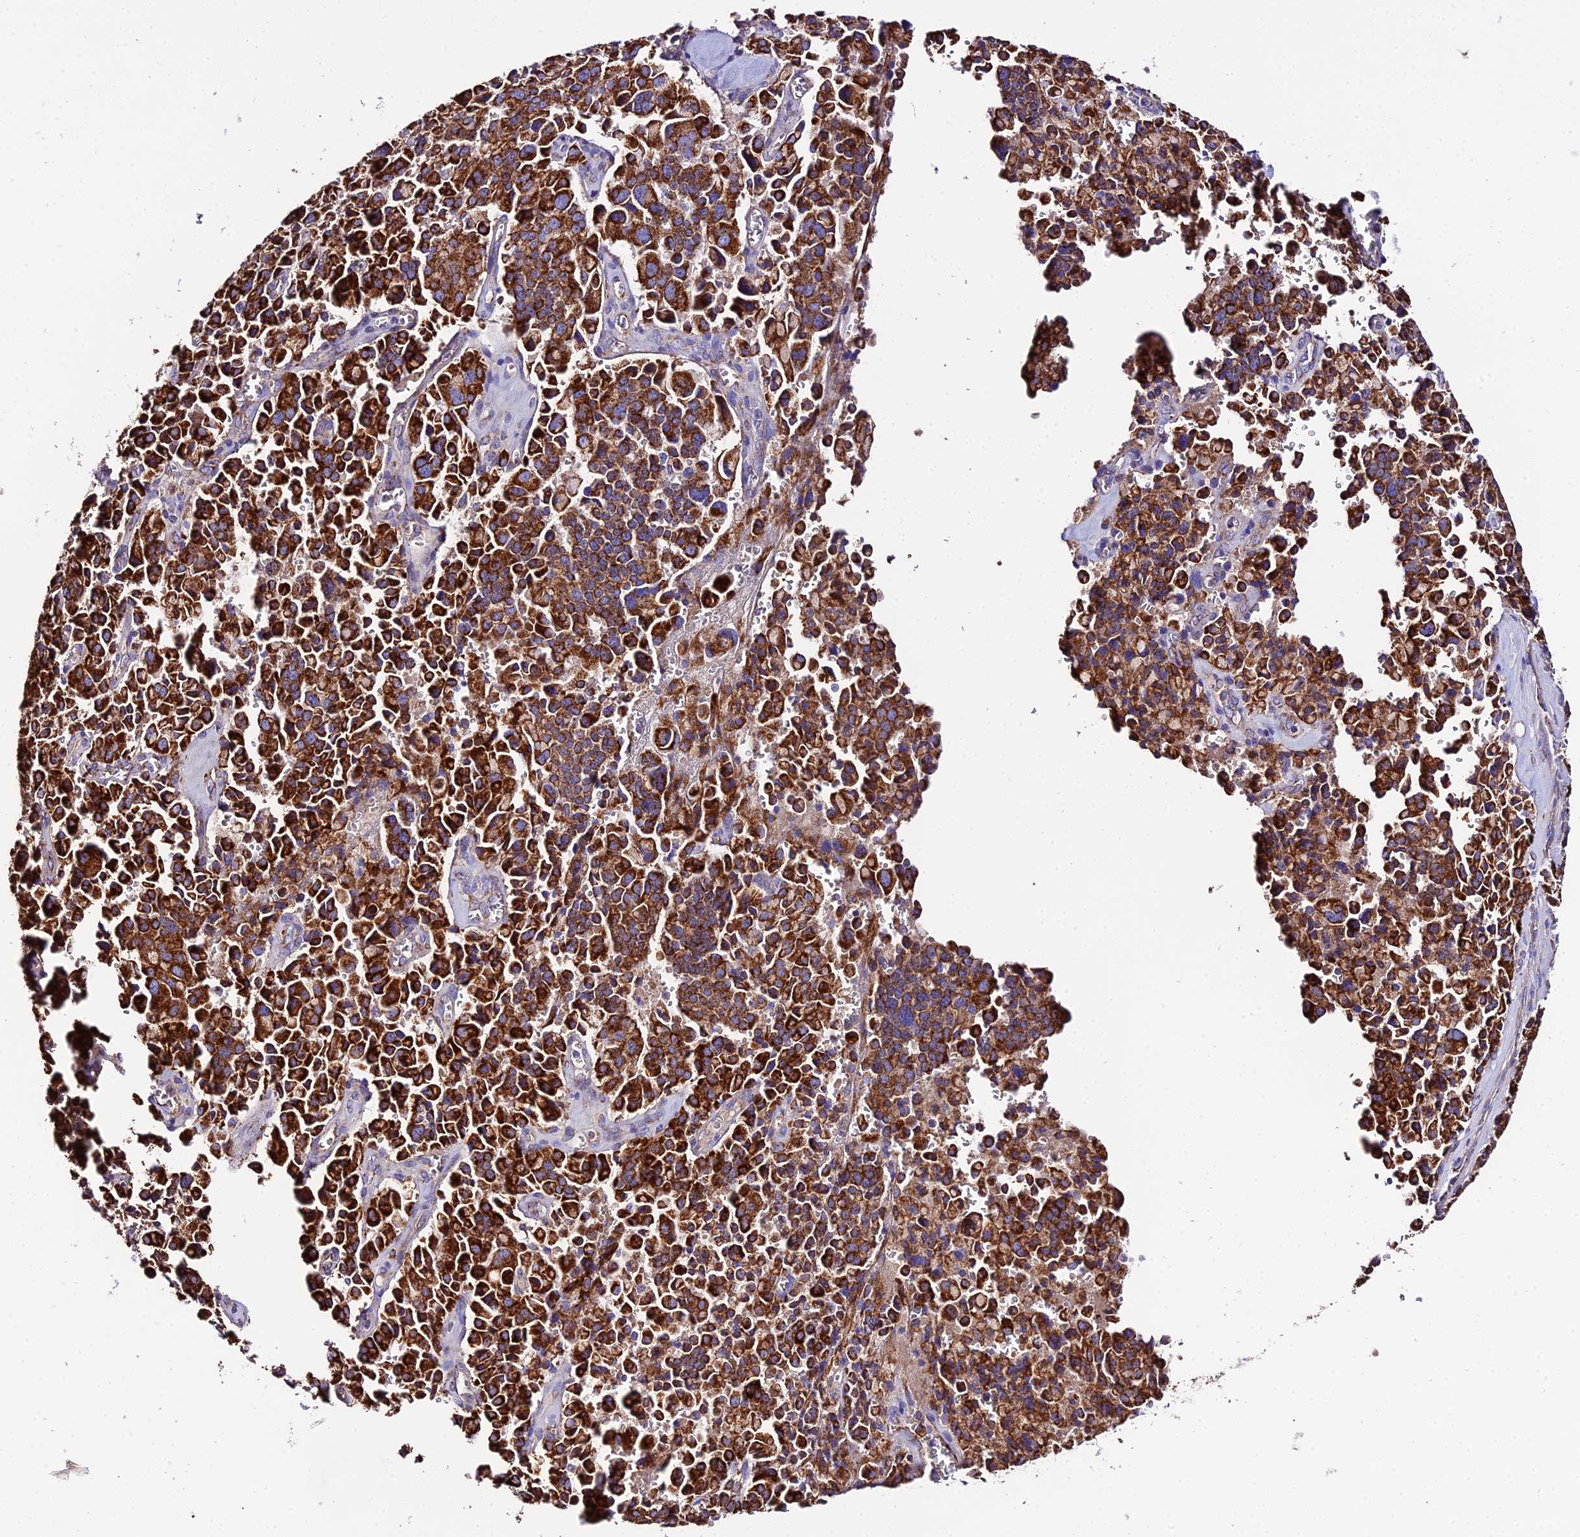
{"staining": {"intensity": "strong", "quantity": ">75%", "location": "cytoplasmic/membranous"}, "tissue": "pancreatic cancer", "cell_type": "Tumor cells", "image_type": "cancer", "snomed": [{"axis": "morphology", "description": "Adenocarcinoma, NOS"}, {"axis": "topography", "description": "Pancreas"}], "caption": "Strong cytoplasmic/membranous protein staining is seen in approximately >75% of tumor cells in pancreatic cancer (adenocarcinoma).", "gene": "OCIAD1", "patient": {"sex": "male", "age": 65}}